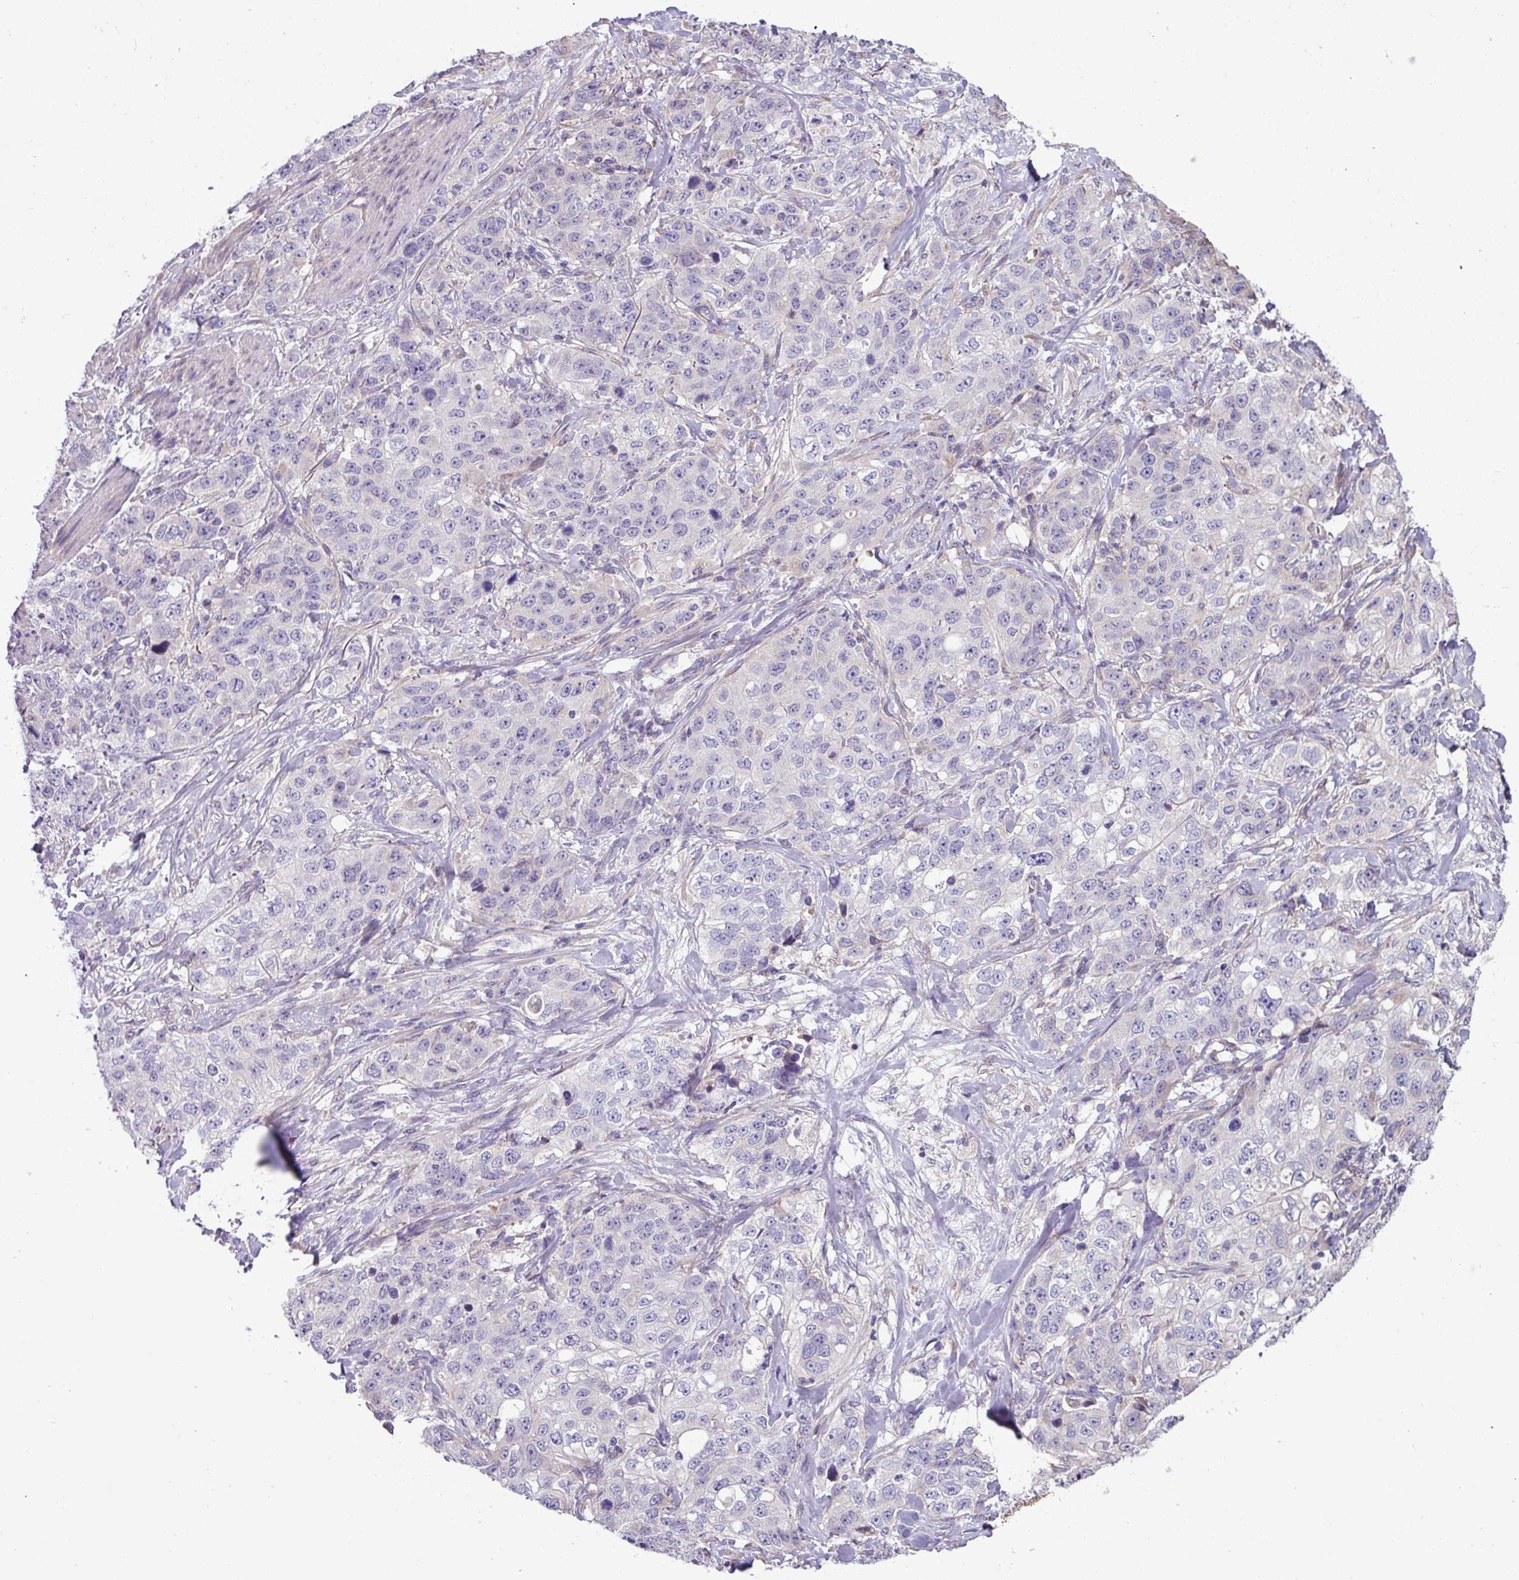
{"staining": {"intensity": "negative", "quantity": "none", "location": "none"}, "tissue": "stomach cancer", "cell_type": "Tumor cells", "image_type": "cancer", "snomed": [{"axis": "morphology", "description": "Adenocarcinoma, NOS"}, {"axis": "topography", "description": "Stomach"}], "caption": "Tumor cells show no significant expression in adenocarcinoma (stomach).", "gene": "IRGC", "patient": {"sex": "male", "age": 48}}